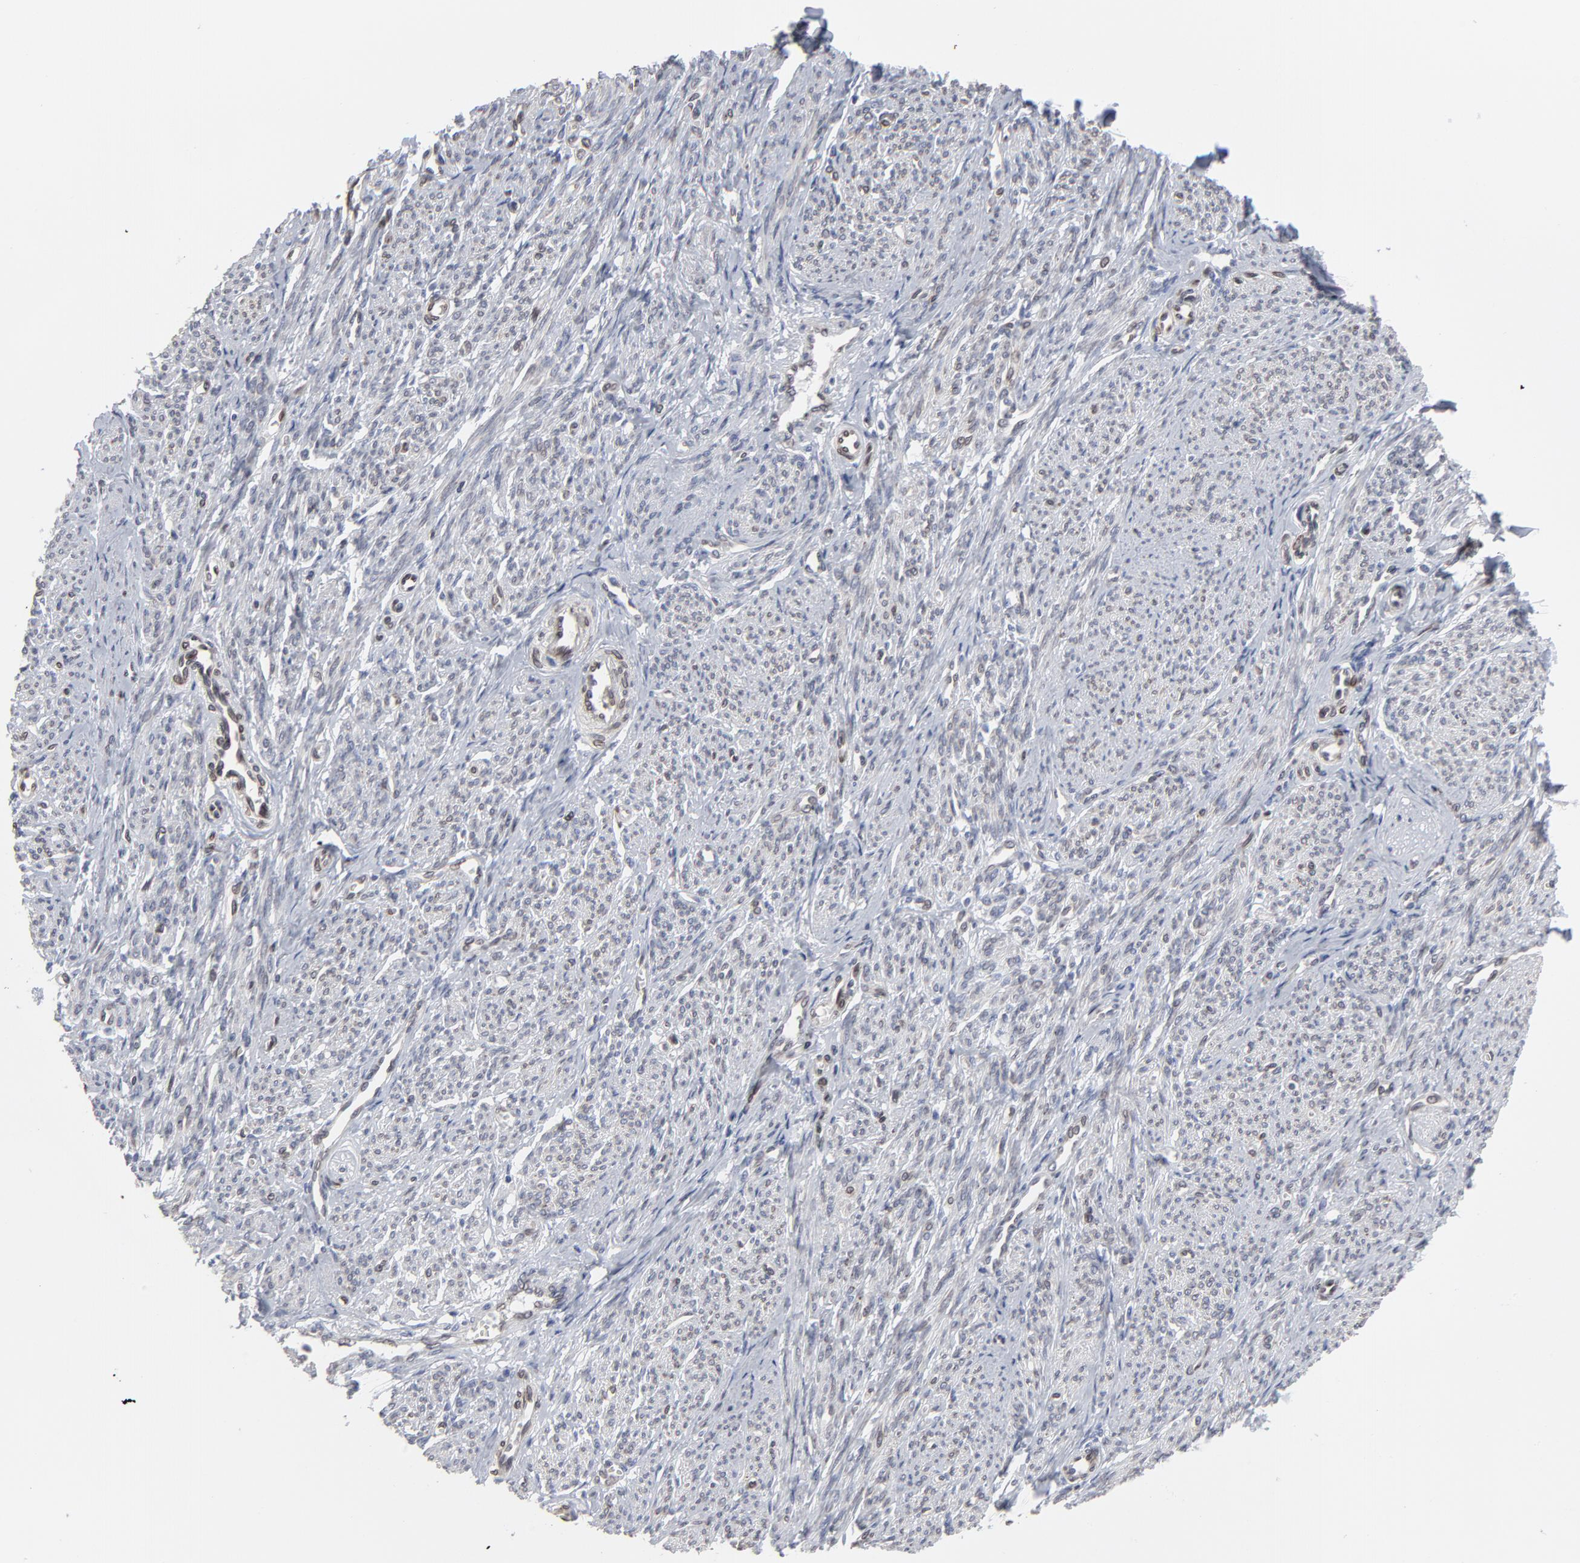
{"staining": {"intensity": "negative", "quantity": "none", "location": "none"}, "tissue": "smooth muscle", "cell_type": "Smooth muscle cells", "image_type": "normal", "snomed": [{"axis": "morphology", "description": "Normal tissue, NOS"}, {"axis": "topography", "description": "Smooth muscle"}], "caption": "Human smooth muscle stained for a protein using IHC displays no positivity in smooth muscle cells.", "gene": "SYNE2", "patient": {"sex": "female", "age": 65}}